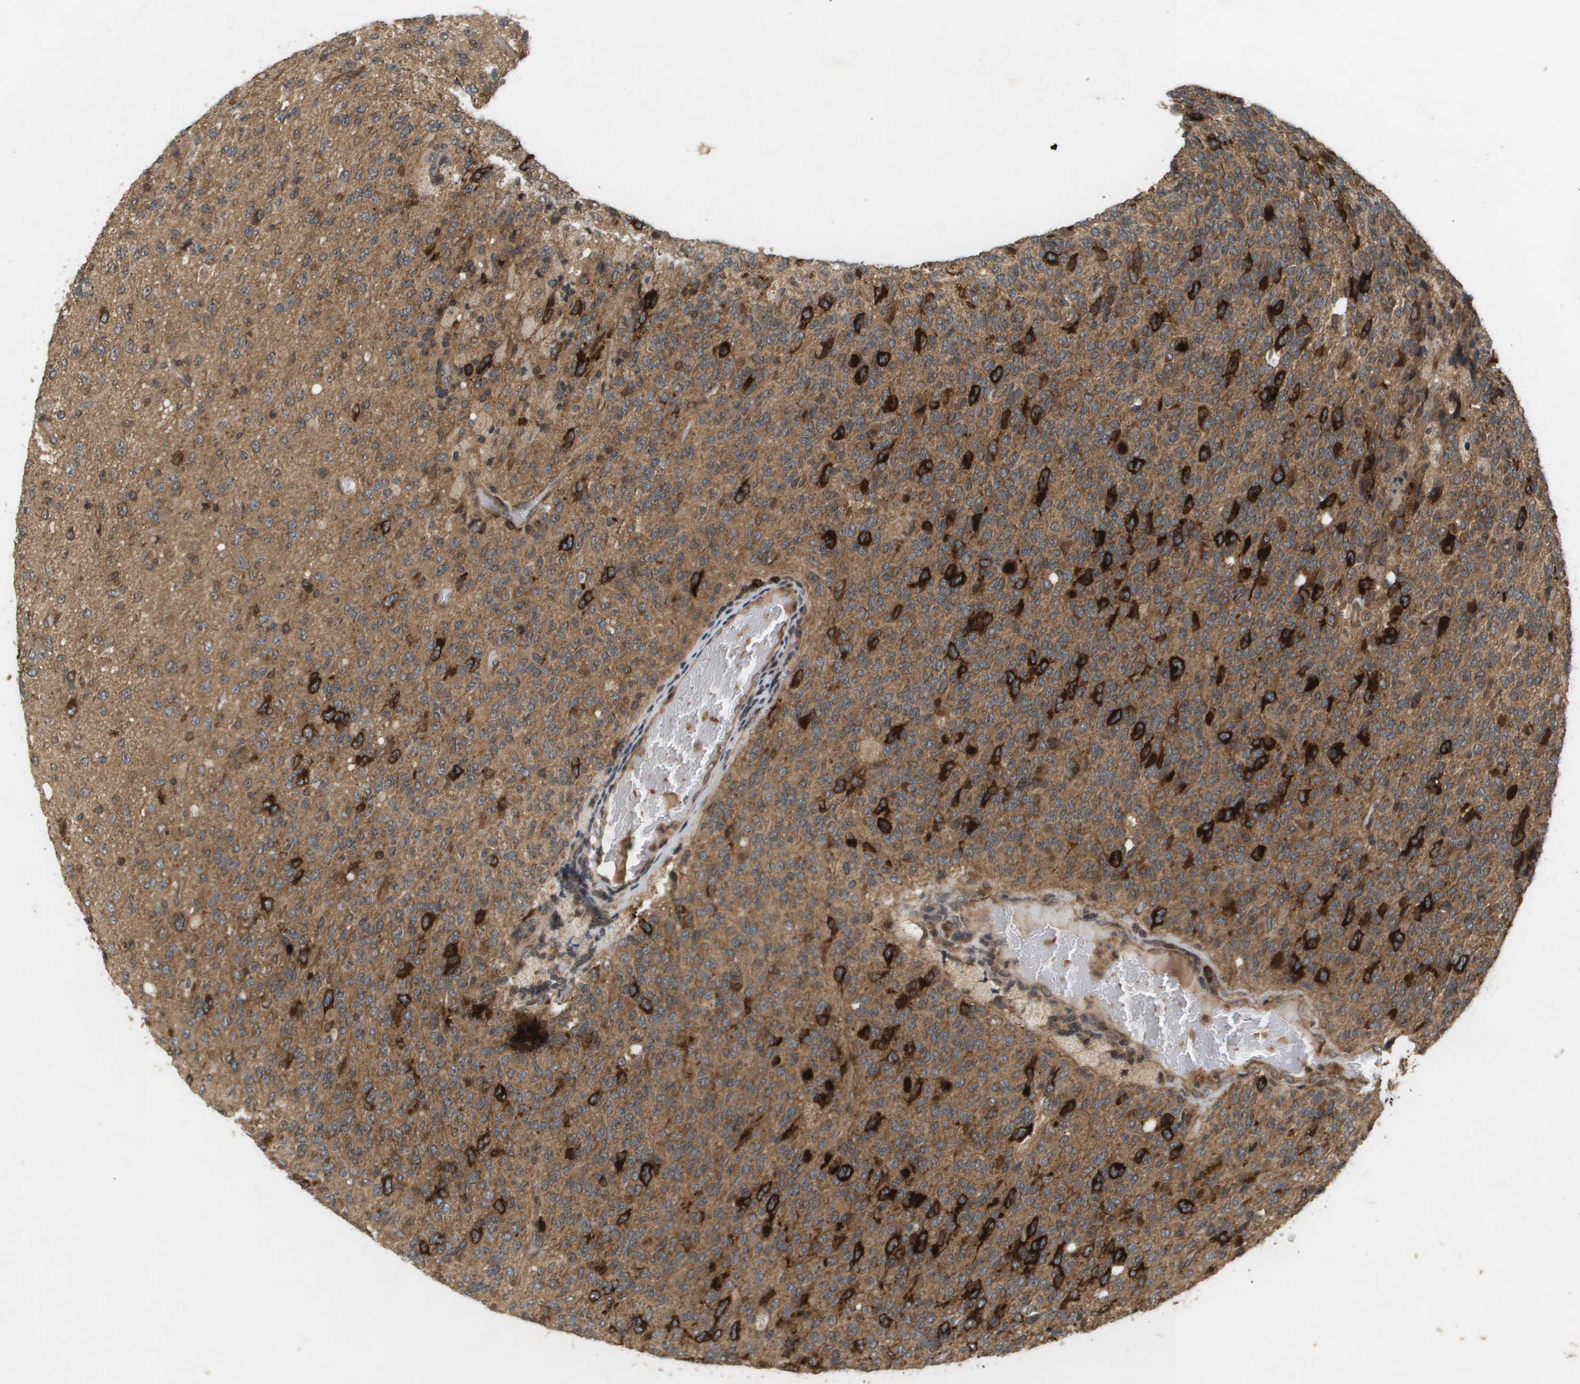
{"staining": {"intensity": "strong", "quantity": ">75%", "location": "cytoplasmic/membranous"}, "tissue": "glioma", "cell_type": "Tumor cells", "image_type": "cancer", "snomed": [{"axis": "morphology", "description": "Glioma, malignant, High grade"}, {"axis": "topography", "description": "pancreas cauda"}], "caption": "Malignant glioma (high-grade) tissue demonstrates strong cytoplasmic/membranous expression in about >75% of tumor cells, visualized by immunohistochemistry.", "gene": "KIF11", "patient": {"sex": "male", "age": 60}}